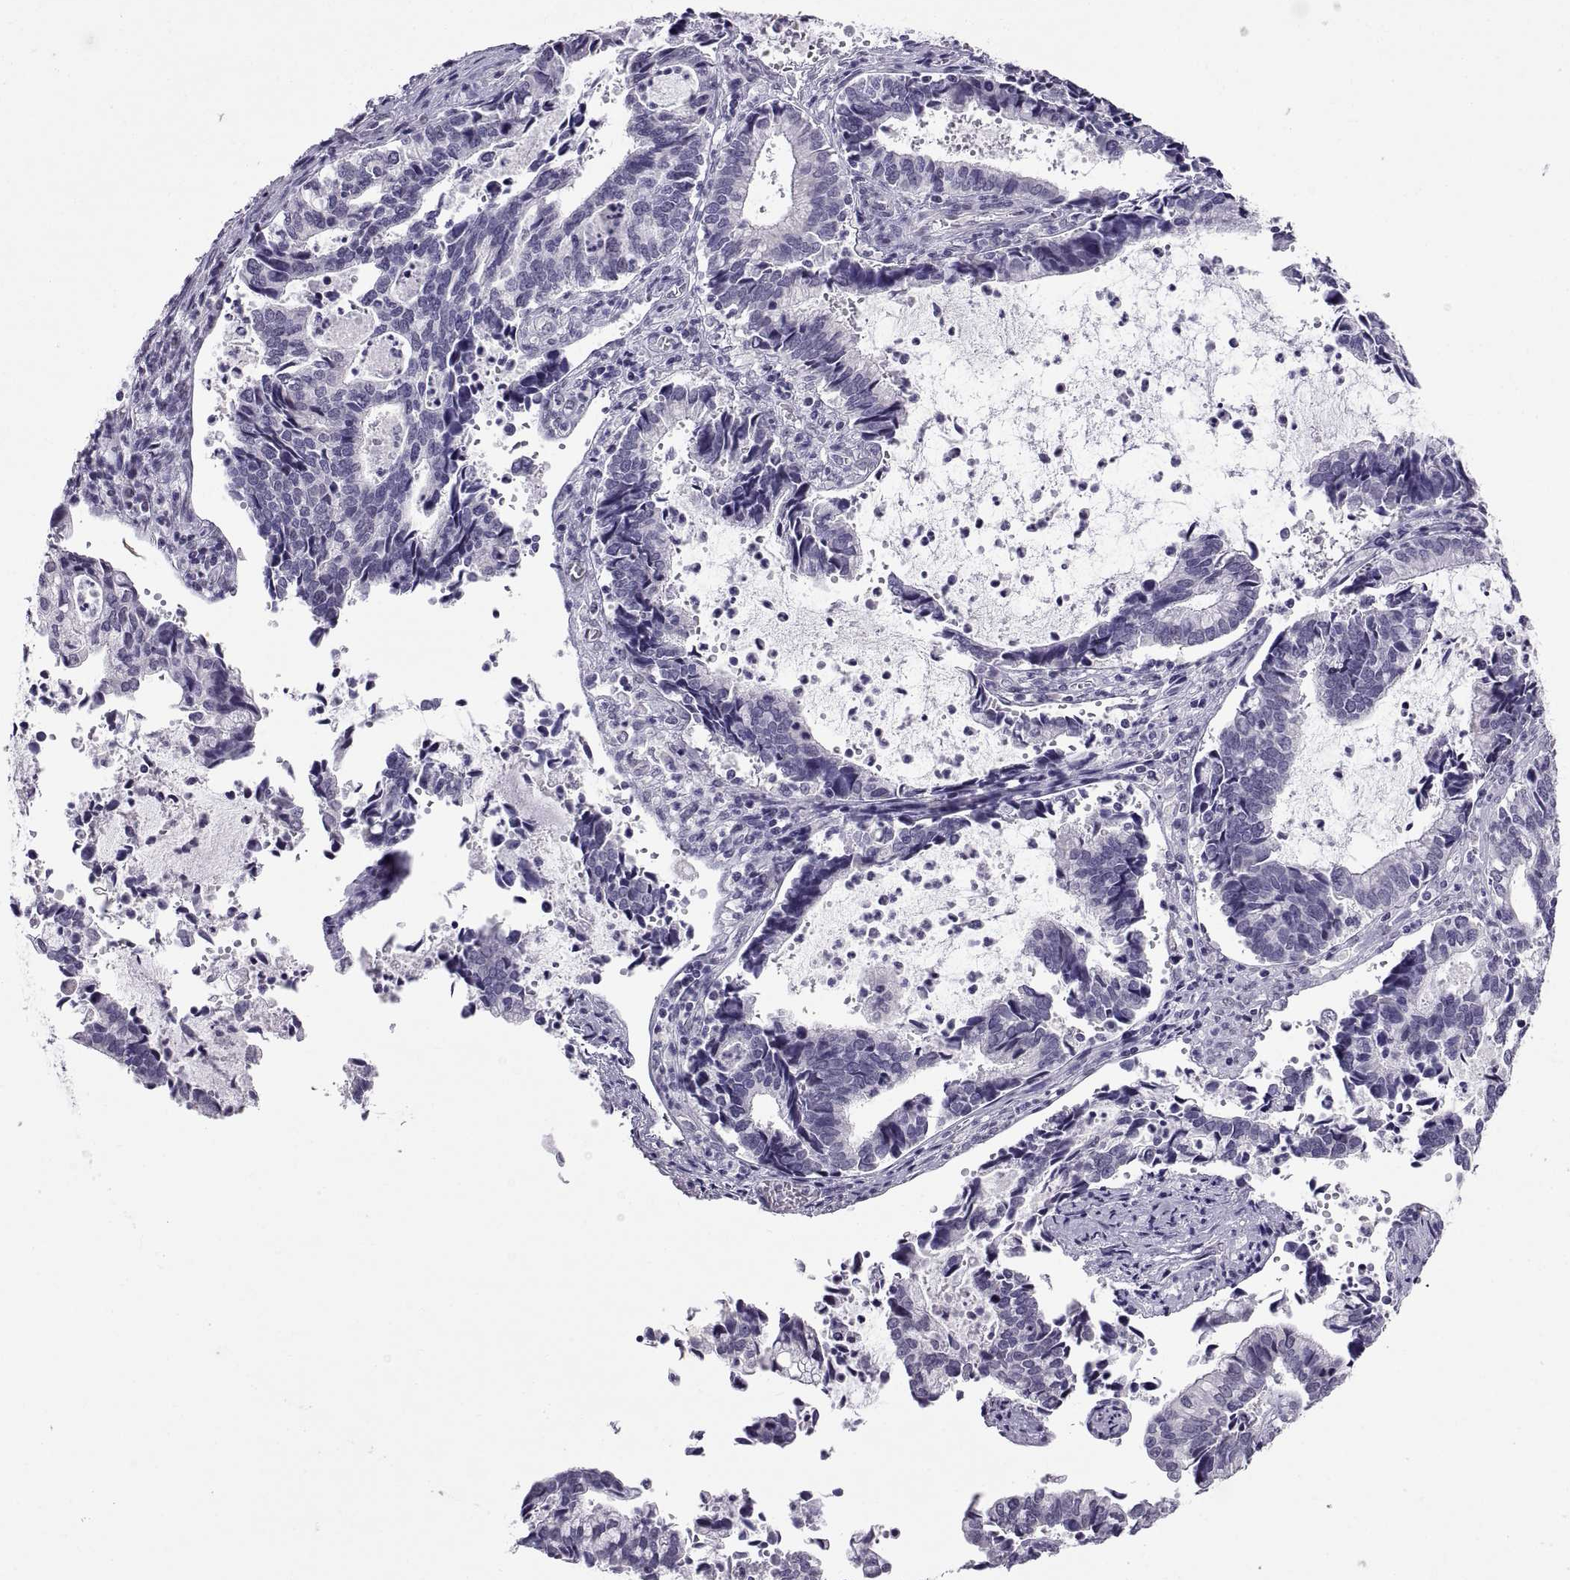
{"staining": {"intensity": "negative", "quantity": "none", "location": "none"}, "tissue": "cervical cancer", "cell_type": "Tumor cells", "image_type": "cancer", "snomed": [{"axis": "morphology", "description": "Adenocarcinoma, NOS"}, {"axis": "topography", "description": "Cervix"}], "caption": "This is an immunohistochemistry (IHC) photomicrograph of human adenocarcinoma (cervical). There is no expression in tumor cells.", "gene": "KRT77", "patient": {"sex": "female", "age": 42}}